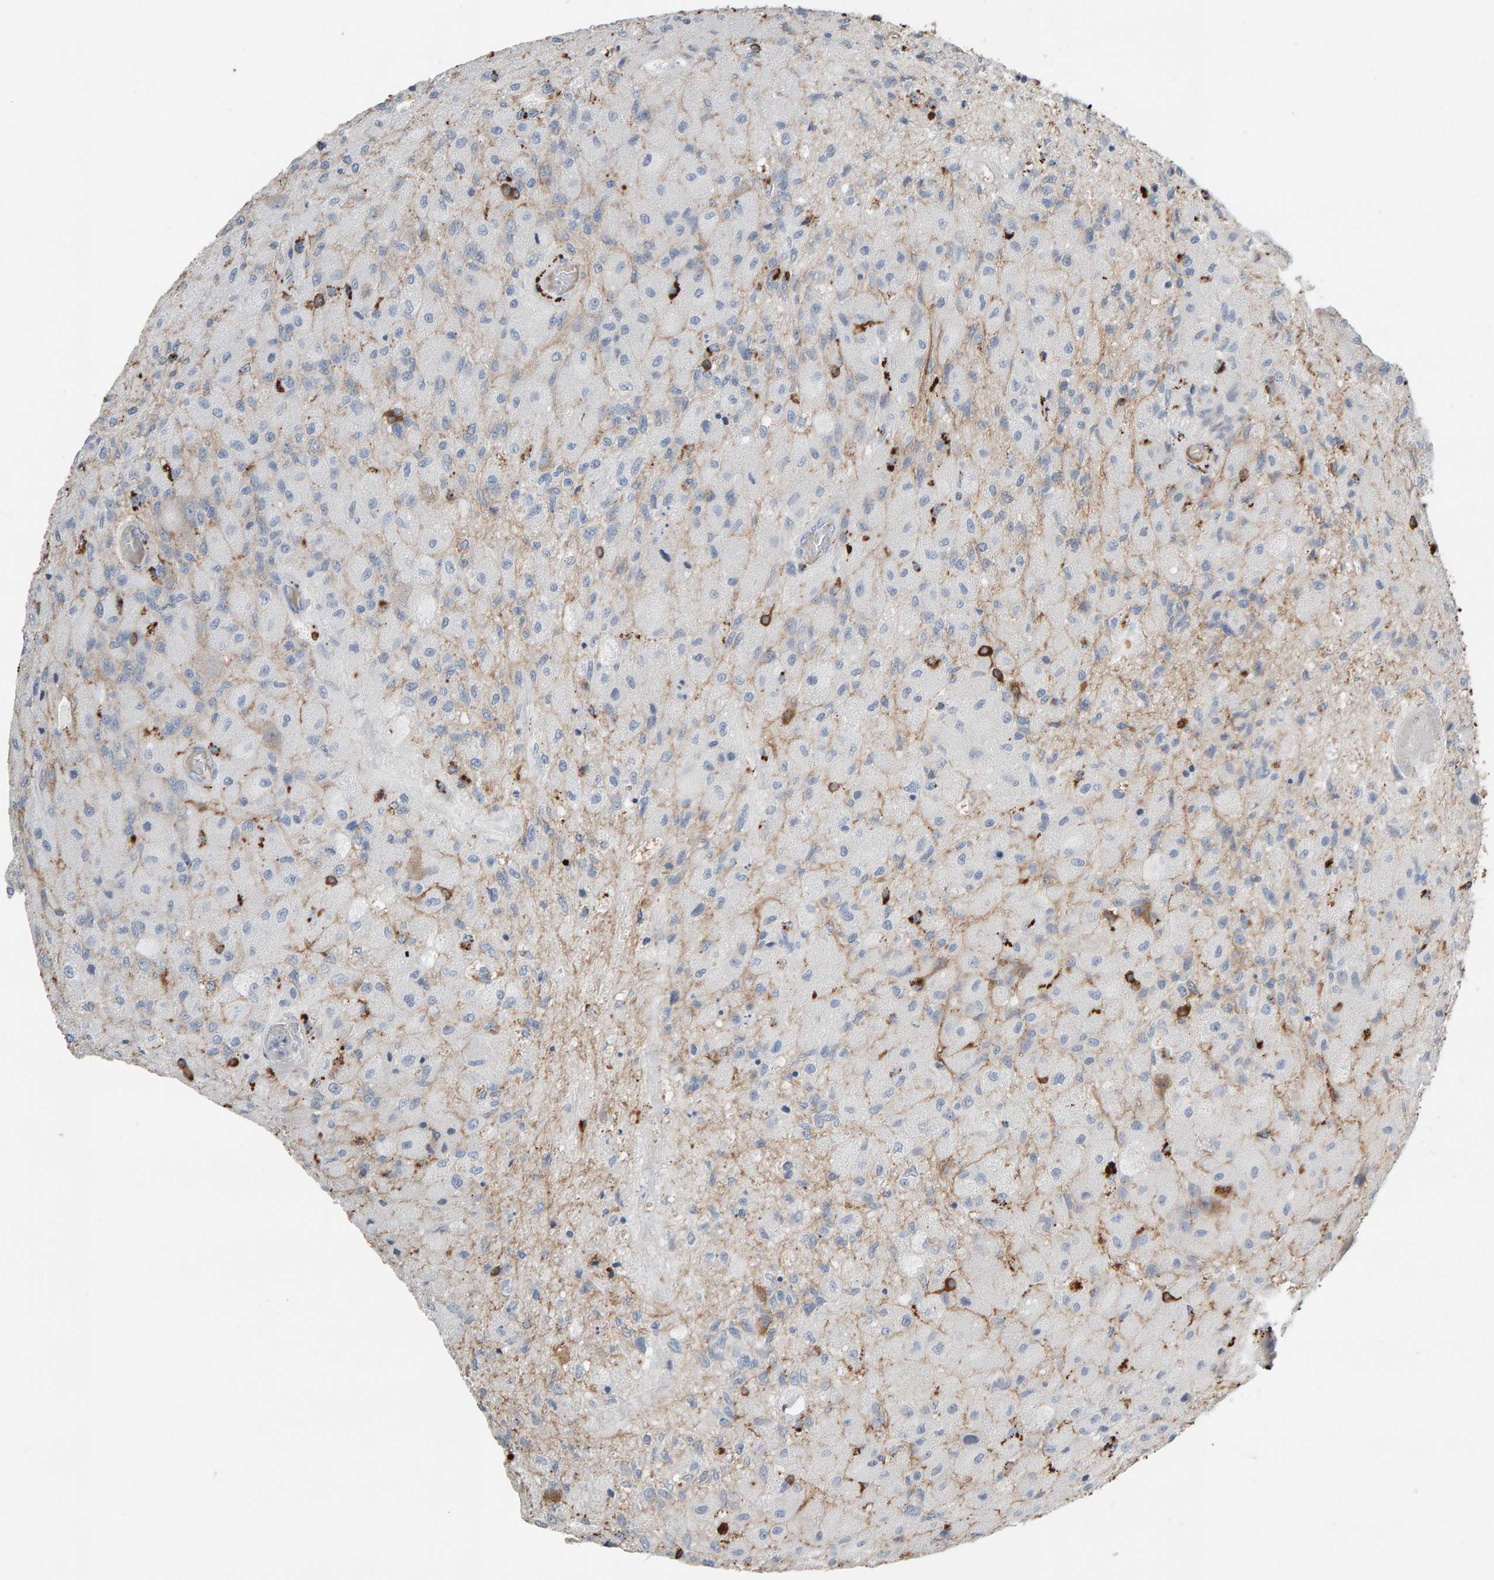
{"staining": {"intensity": "negative", "quantity": "none", "location": "none"}, "tissue": "glioma", "cell_type": "Tumor cells", "image_type": "cancer", "snomed": [{"axis": "morphology", "description": "Normal tissue, NOS"}, {"axis": "morphology", "description": "Glioma, malignant, High grade"}, {"axis": "topography", "description": "Cerebral cortex"}], "caption": "Protein analysis of malignant high-grade glioma exhibits no significant expression in tumor cells.", "gene": "IPPK", "patient": {"sex": "male", "age": 77}}